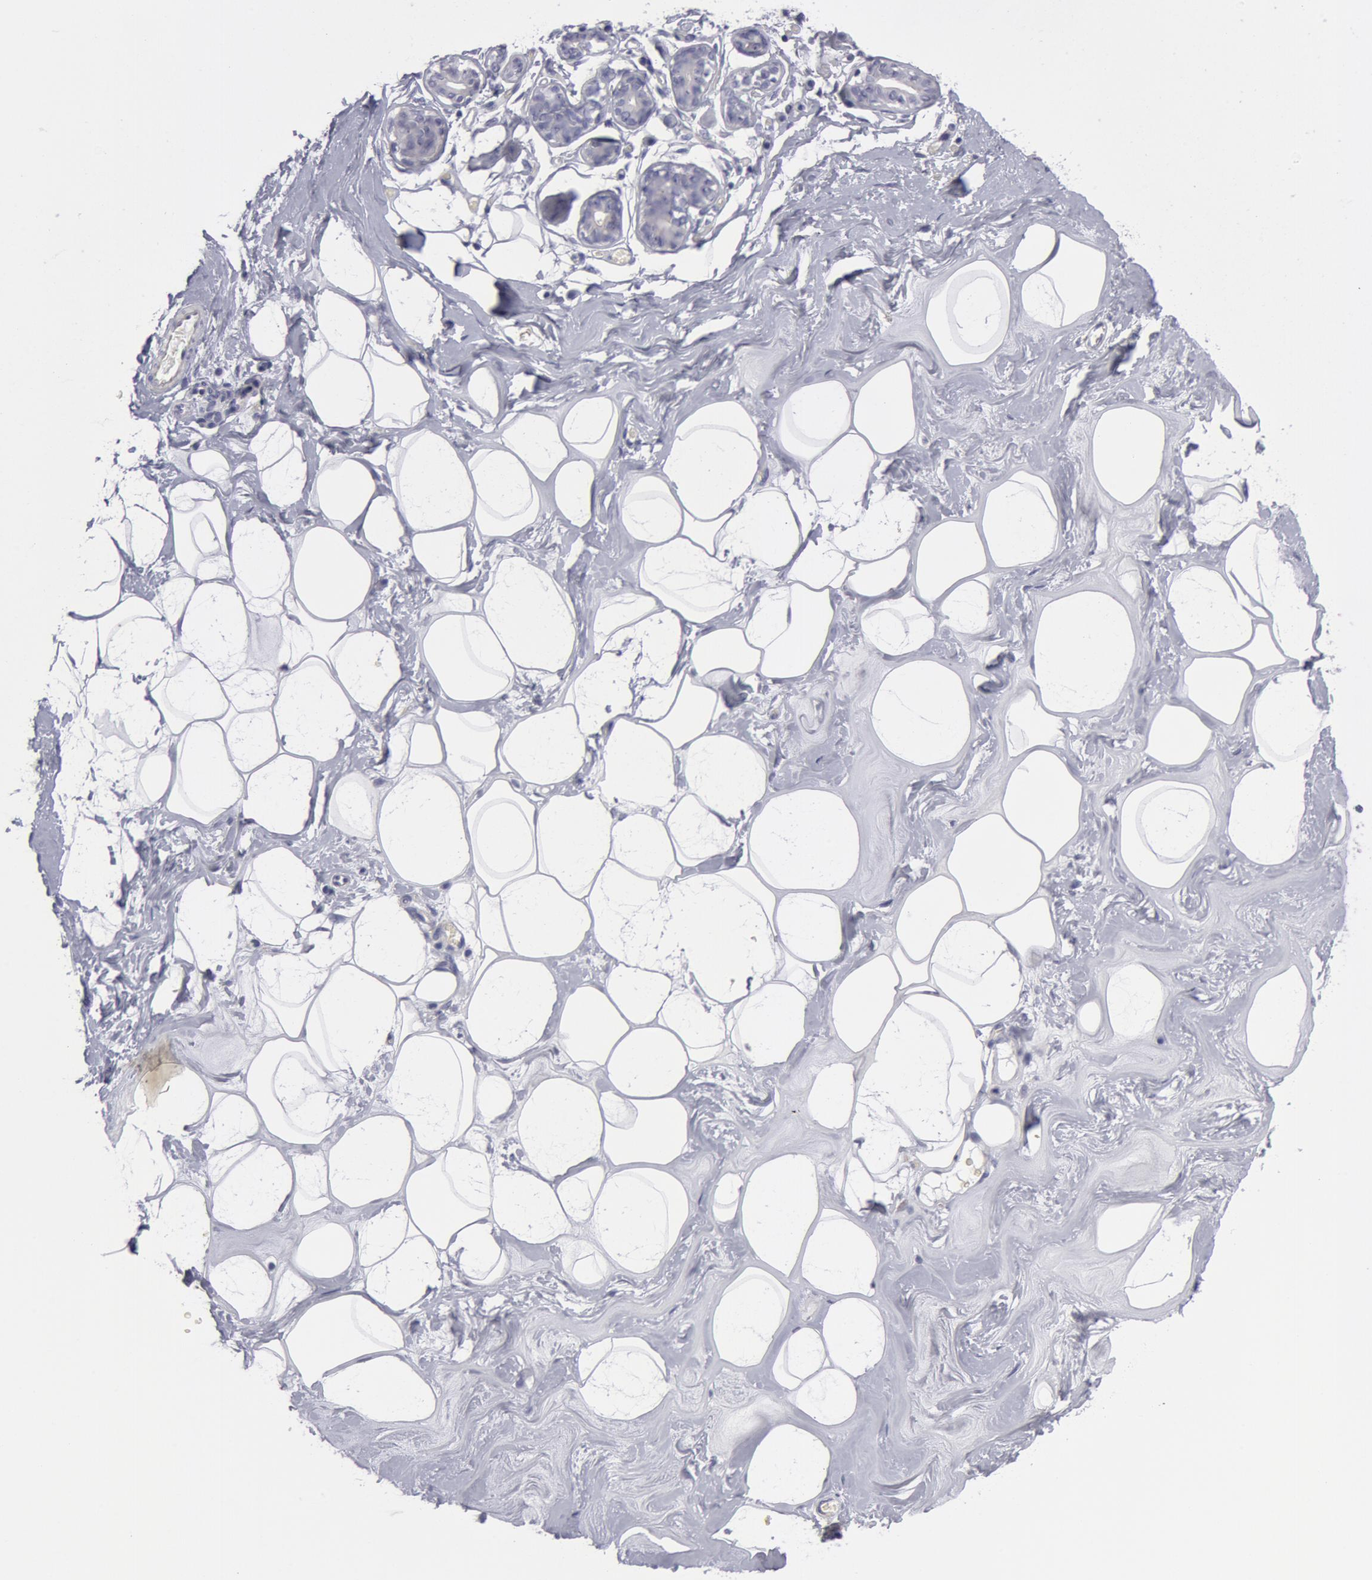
{"staining": {"intensity": "negative", "quantity": "none", "location": "none"}, "tissue": "breast", "cell_type": "Adipocytes", "image_type": "normal", "snomed": [{"axis": "morphology", "description": "Normal tissue, NOS"}, {"axis": "morphology", "description": "Fibrosis, NOS"}, {"axis": "topography", "description": "Breast"}], "caption": "A high-resolution image shows IHC staining of normal breast, which shows no significant positivity in adipocytes.", "gene": "SMC1B", "patient": {"sex": "female", "age": 39}}